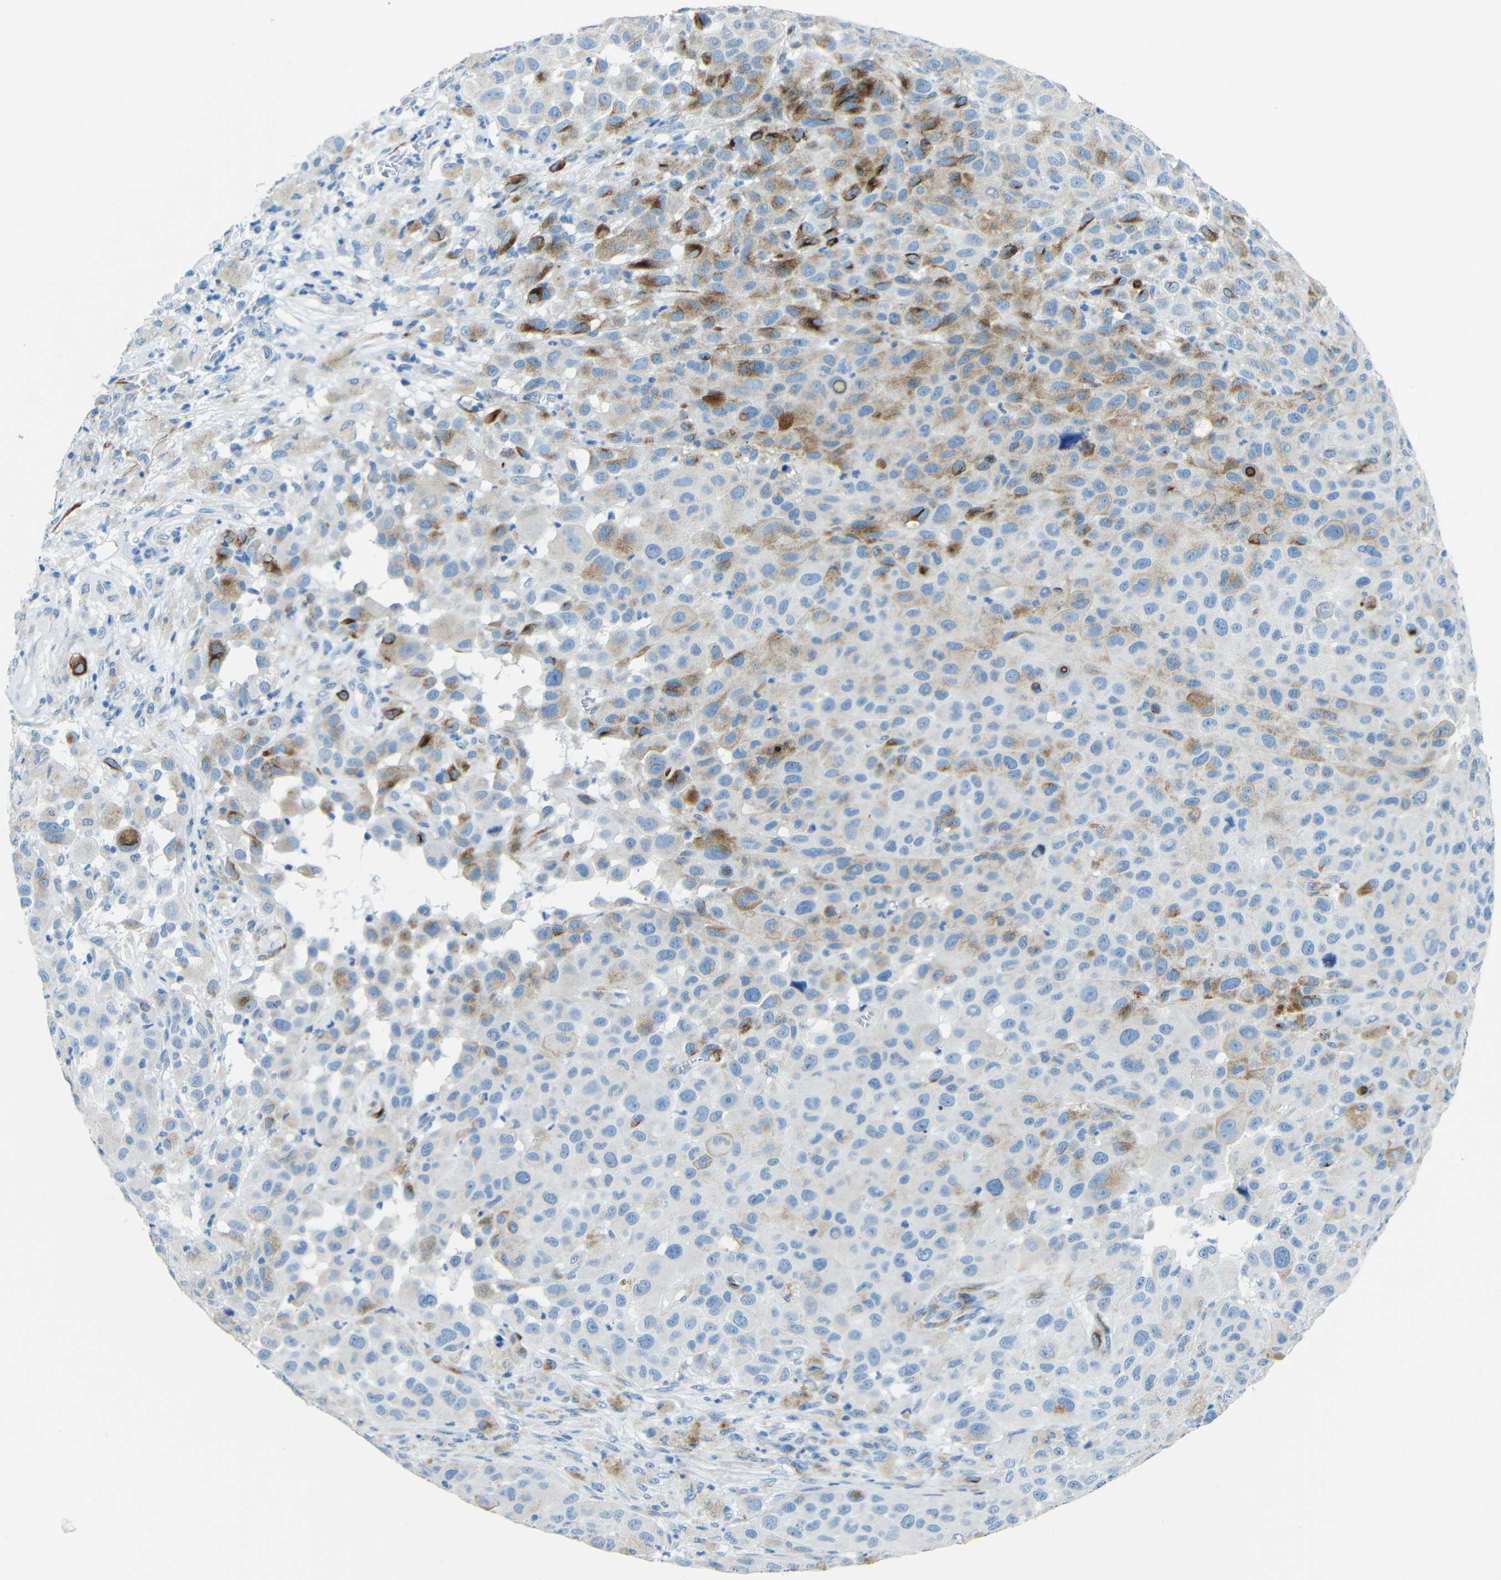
{"staining": {"intensity": "strong", "quantity": "<25%", "location": "cytoplasmic/membranous"}, "tissue": "melanoma", "cell_type": "Tumor cells", "image_type": "cancer", "snomed": [{"axis": "morphology", "description": "Malignant melanoma, NOS"}, {"axis": "topography", "description": "Skin"}], "caption": "Melanoma stained with IHC demonstrates strong cytoplasmic/membranous staining in about <25% of tumor cells.", "gene": "TUBB4B", "patient": {"sex": "male", "age": 96}}